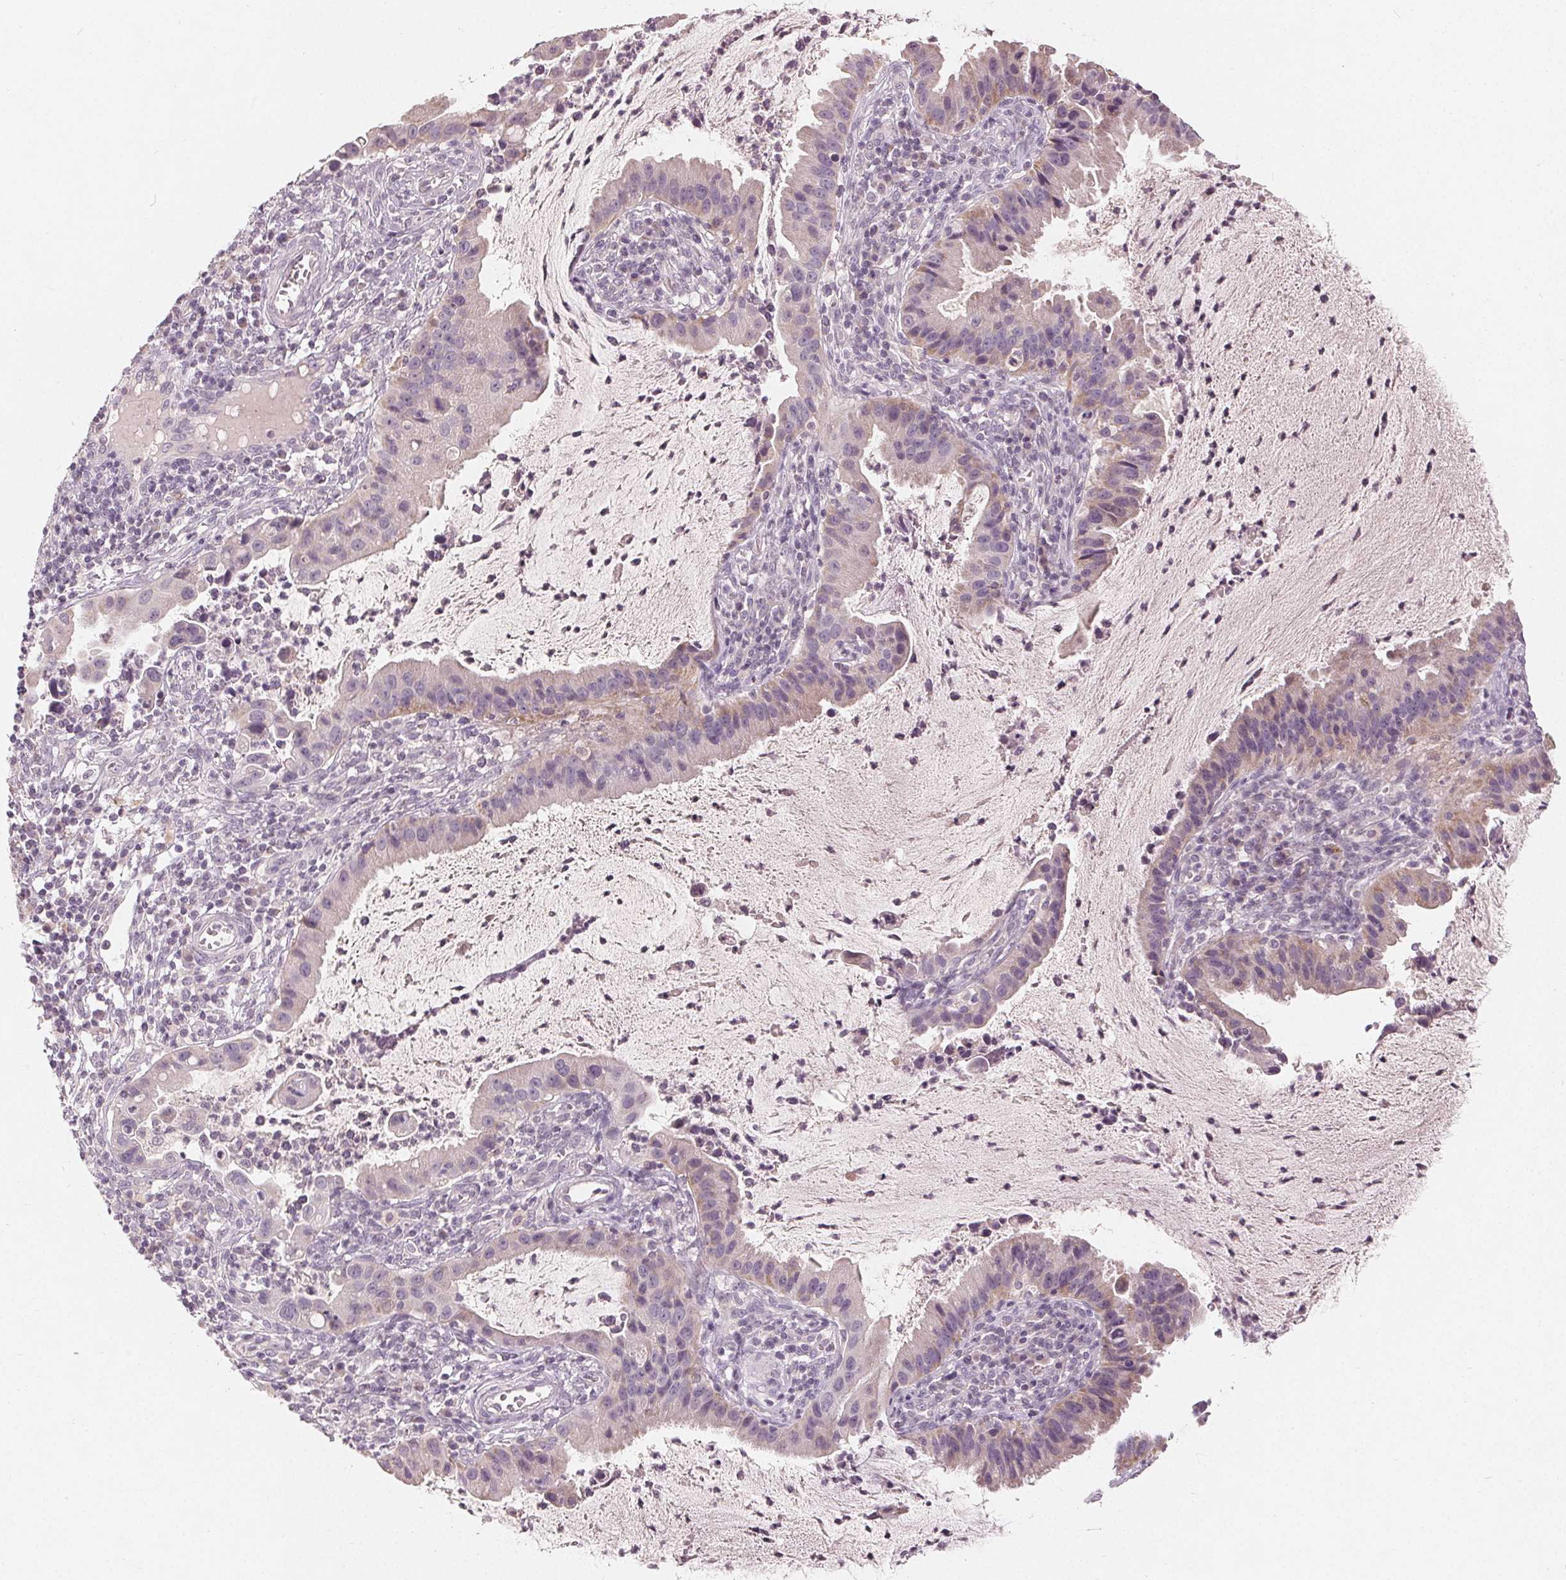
{"staining": {"intensity": "weak", "quantity": "<25%", "location": "cytoplasmic/membranous"}, "tissue": "cervical cancer", "cell_type": "Tumor cells", "image_type": "cancer", "snomed": [{"axis": "morphology", "description": "Adenocarcinoma, NOS"}, {"axis": "topography", "description": "Cervix"}], "caption": "An image of human cervical cancer is negative for staining in tumor cells. (Brightfield microscopy of DAB (3,3'-diaminobenzidine) immunohistochemistry (IHC) at high magnification).", "gene": "TRIM60", "patient": {"sex": "female", "age": 34}}